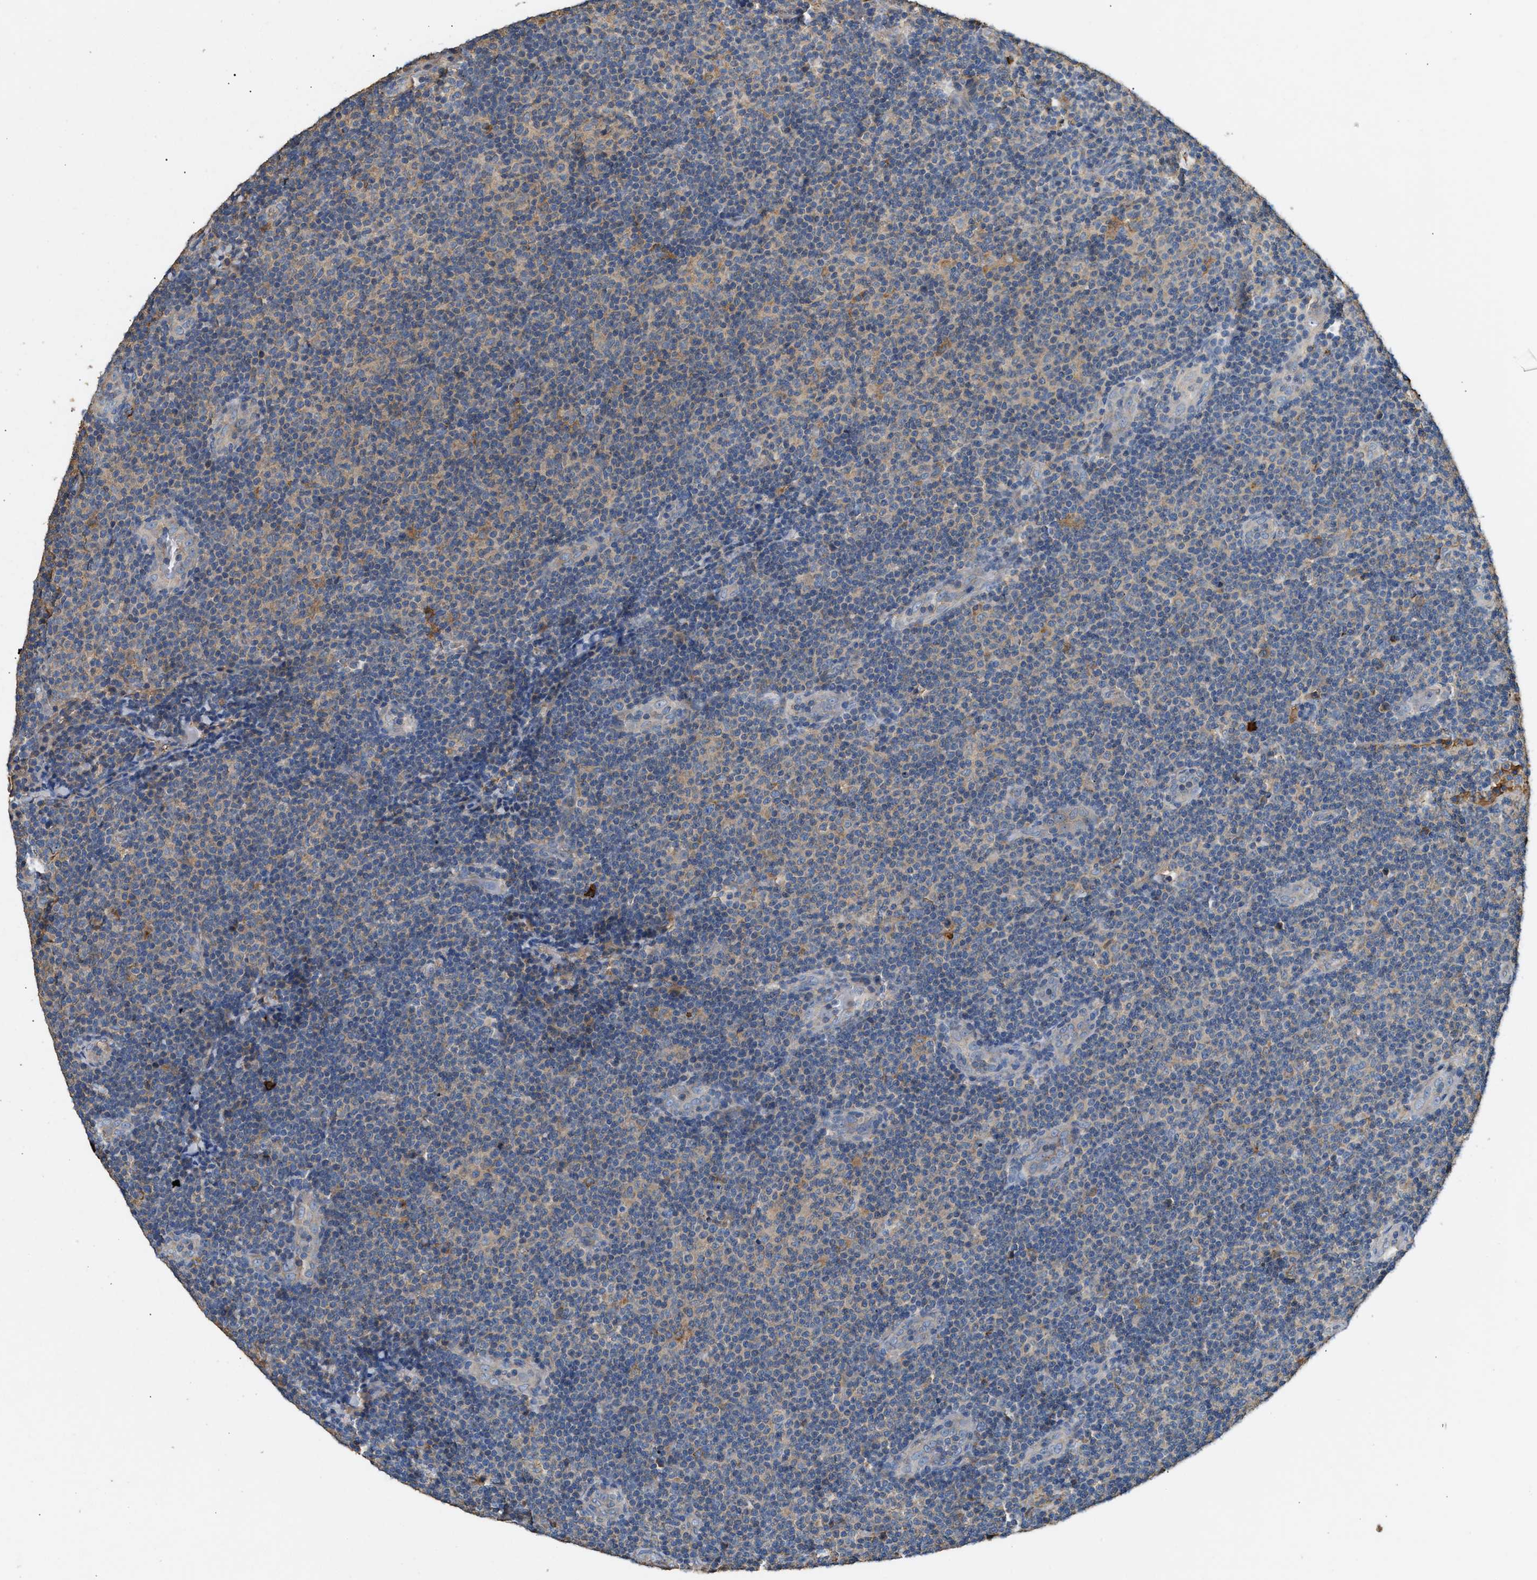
{"staining": {"intensity": "weak", "quantity": ">75%", "location": "cytoplasmic/membranous"}, "tissue": "lymphoma", "cell_type": "Tumor cells", "image_type": "cancer", "snomed": [{"axis": "morphology", "description": "Malignant lymphoma, non-Hodgkin's type, Low grade"}, {"axis": "topography", "description": "Lymph node"}], "caption": "Lymphoma stained for a protein reveals weak cytoplasmic/membranous positivity in tumor cells.", "gene": "TMEM268", "patient": {"sex": "male", "age": 83}}